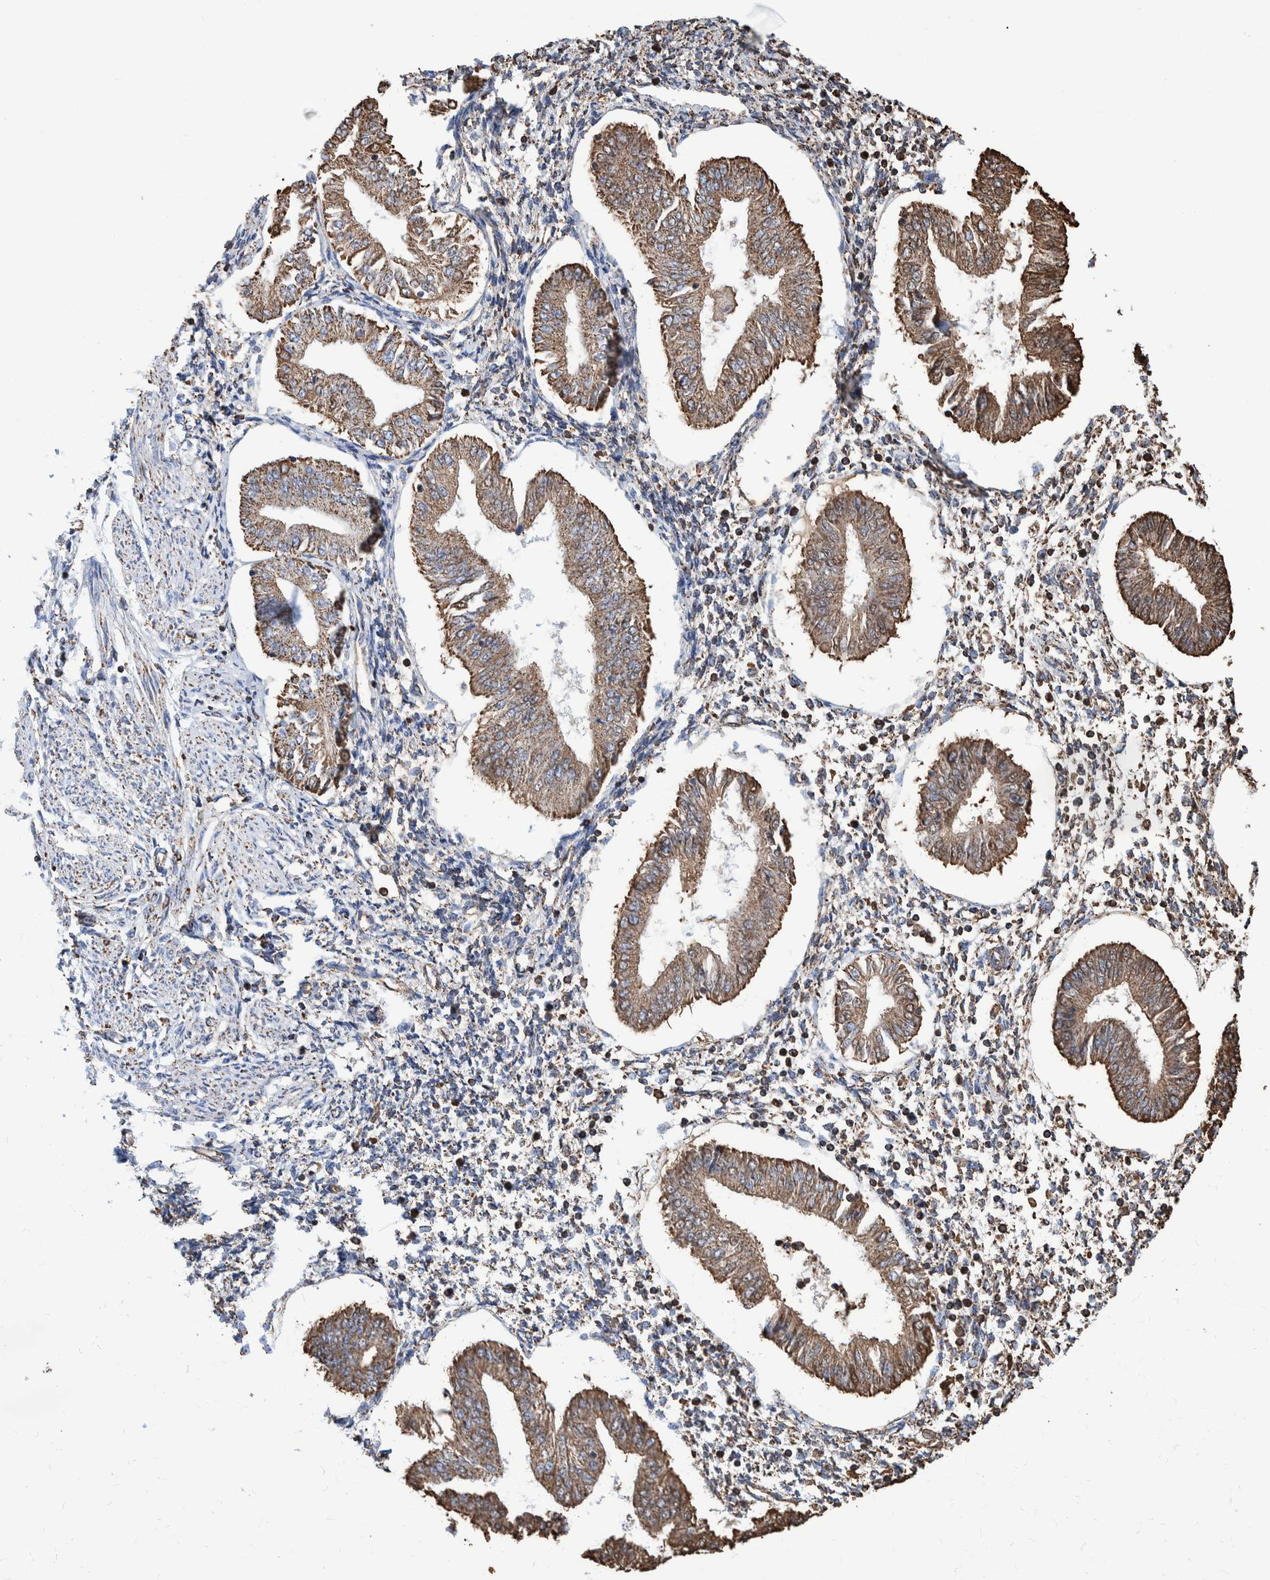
{"staining": {"intensity": "moderate", "quantity": "25%-75%", "location": "cytoplasmic/membranous"}, "tissue": "endometrium", "cell_type": "Cells in endometrial stroma", "image_type": "normal", "snomed": [{"axis": "morphology", "description": "Normal tissue, NOS"}, {"axis": "topography", "description": "Endometrium"}], "caption": "Protein staining of unremarkable endometrium shows moderate cytoplasmic/membranous staining in approximately 25%-75% of cells in endometrial stroma.", "gene": "VPS26C", "patient": {"sex": "female", "age": 50}}